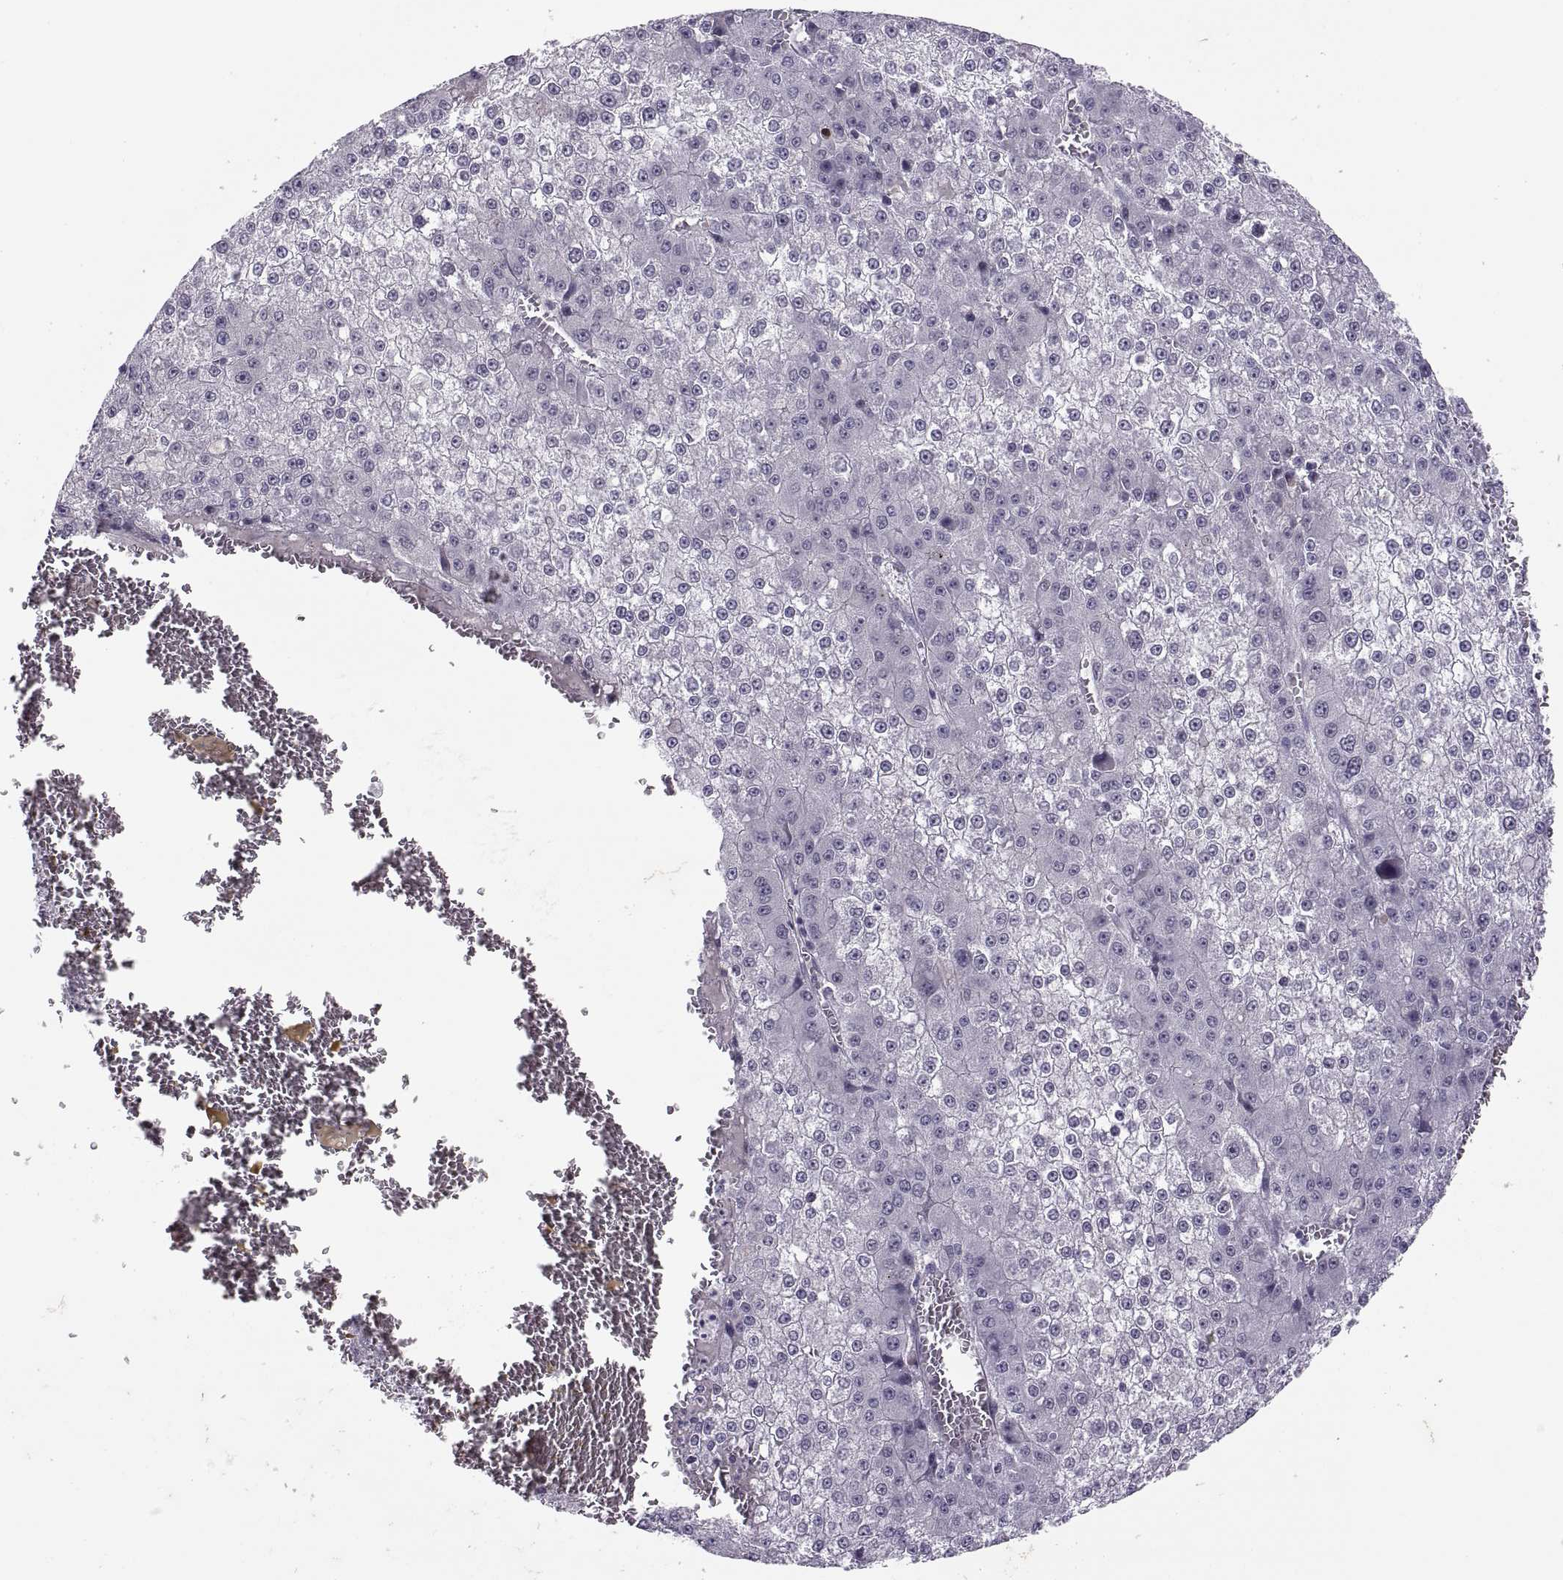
{"staining": {"intensity": "negative", "quantity": "none", "location": "none"}, "tissue": "liver cancer", "cell_type": "Tumor cells", "image_type": "cancer", "snomed": [{"axis": "morphology", "description": "Carcinoma, Hepatocellular, NOS"}, {"axis": "topography", "description": "Liver"}], "caption": "Protein analysis of liver hepatocellular carcinoma demonstrates no significant staining in tumor cells.", "gene": "CHCT1", "patient": {"sex": "female", "age": 73}}